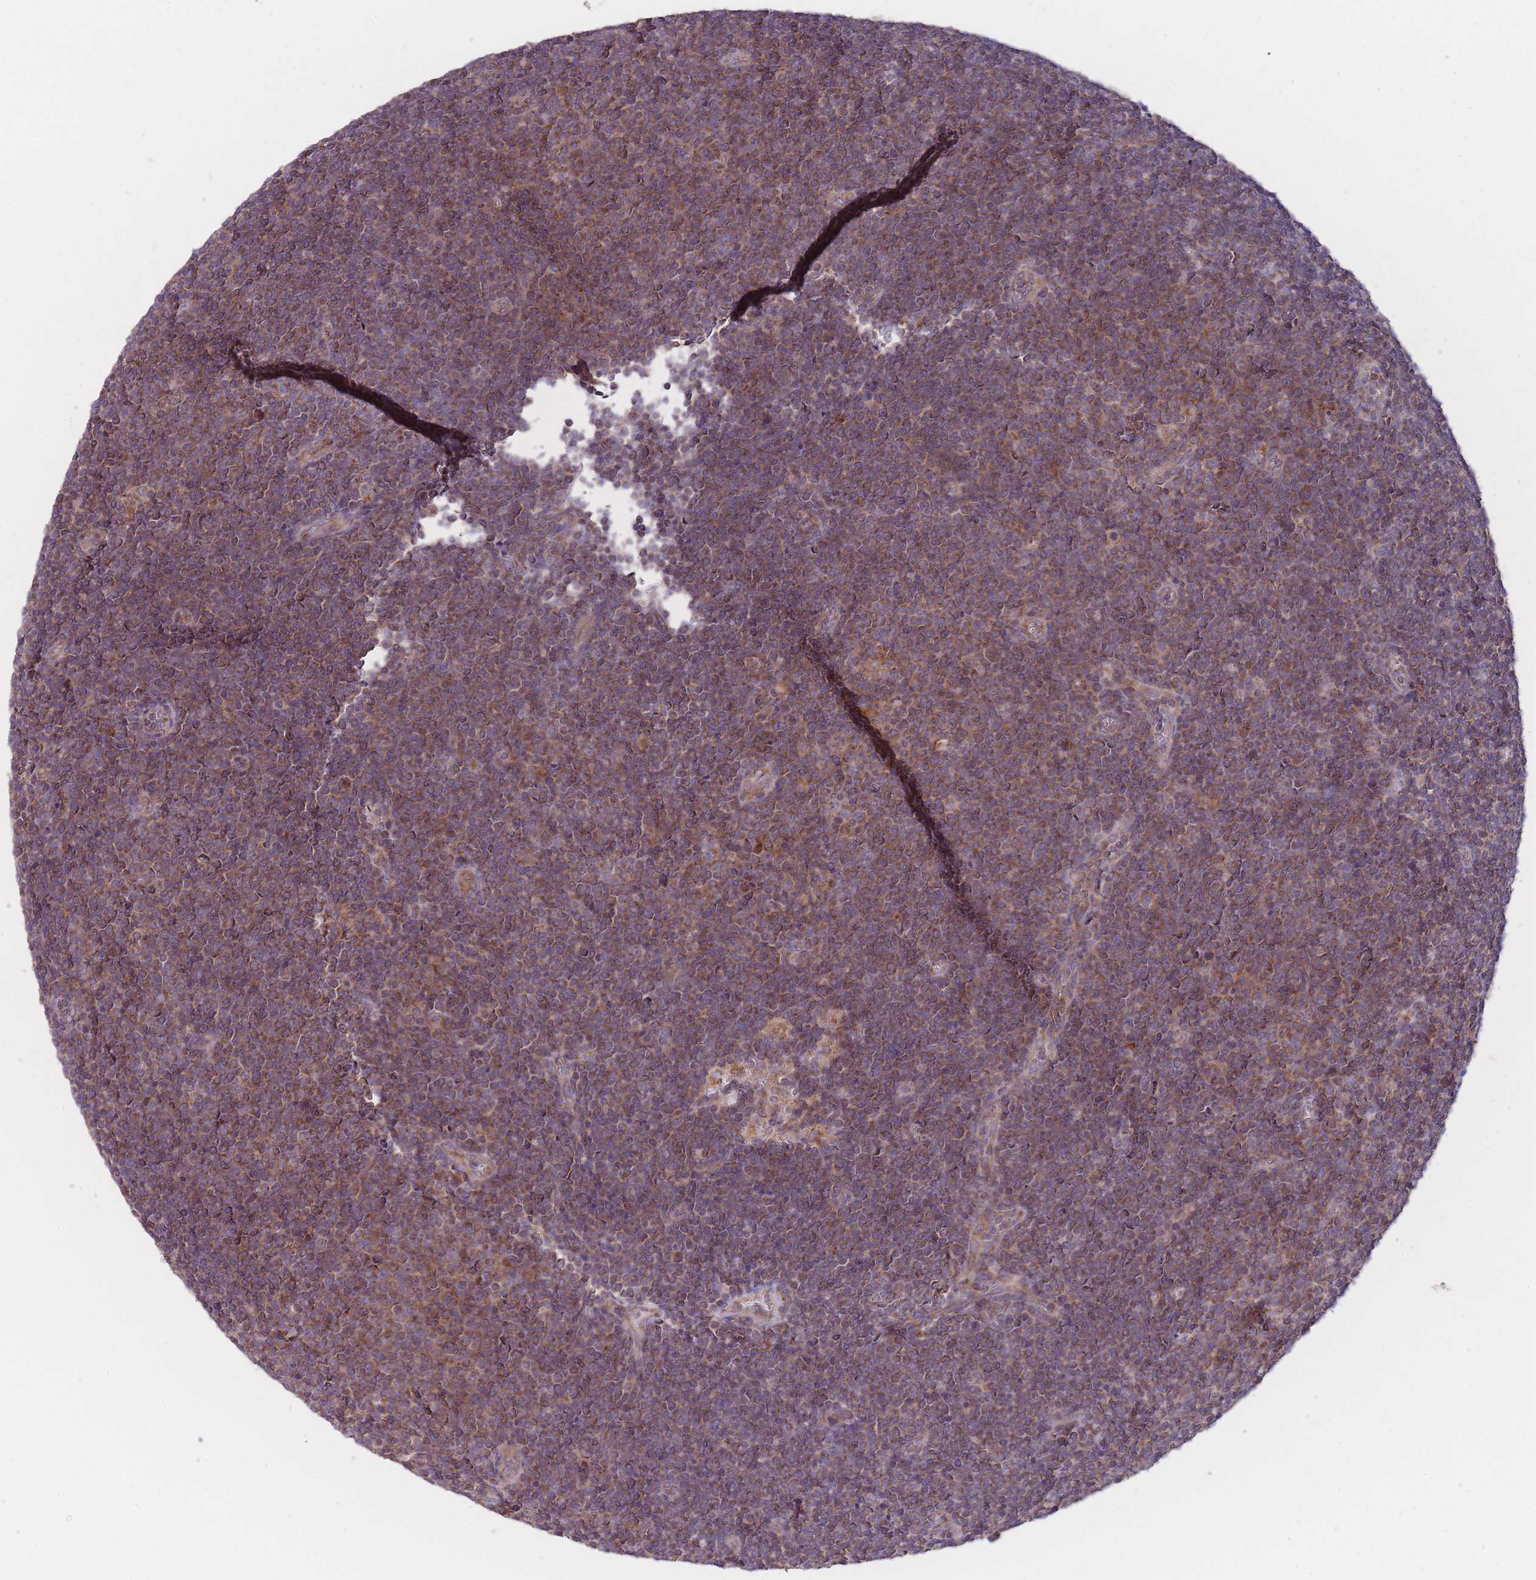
{"staining": {"intensity": "moderate", "quantity": ">75%", "location": "cytoplasmic/membranous"}, "tissue": "lymphoma", "cell_type": "Tumor cells", "image_type": "cancer", "snomed": [{"axis": "morphology", "description": "Malignant lymphoma, non-Hodgkin's type, Low grade"}, {"axis": "topography", "description": "Lymph node"}], "caption": "Brown immunohistochemical staining in human low-grade malignant lymphoma, non-Hodgkin's type exhibits moderate cytoplasmic/membranous expression in about >75% of tumor cells. (Brightfield microscopy of DAB IHC at high magnification).", "gene": "NDUFA9", "patient": {"sex": "male", "age": 48}}